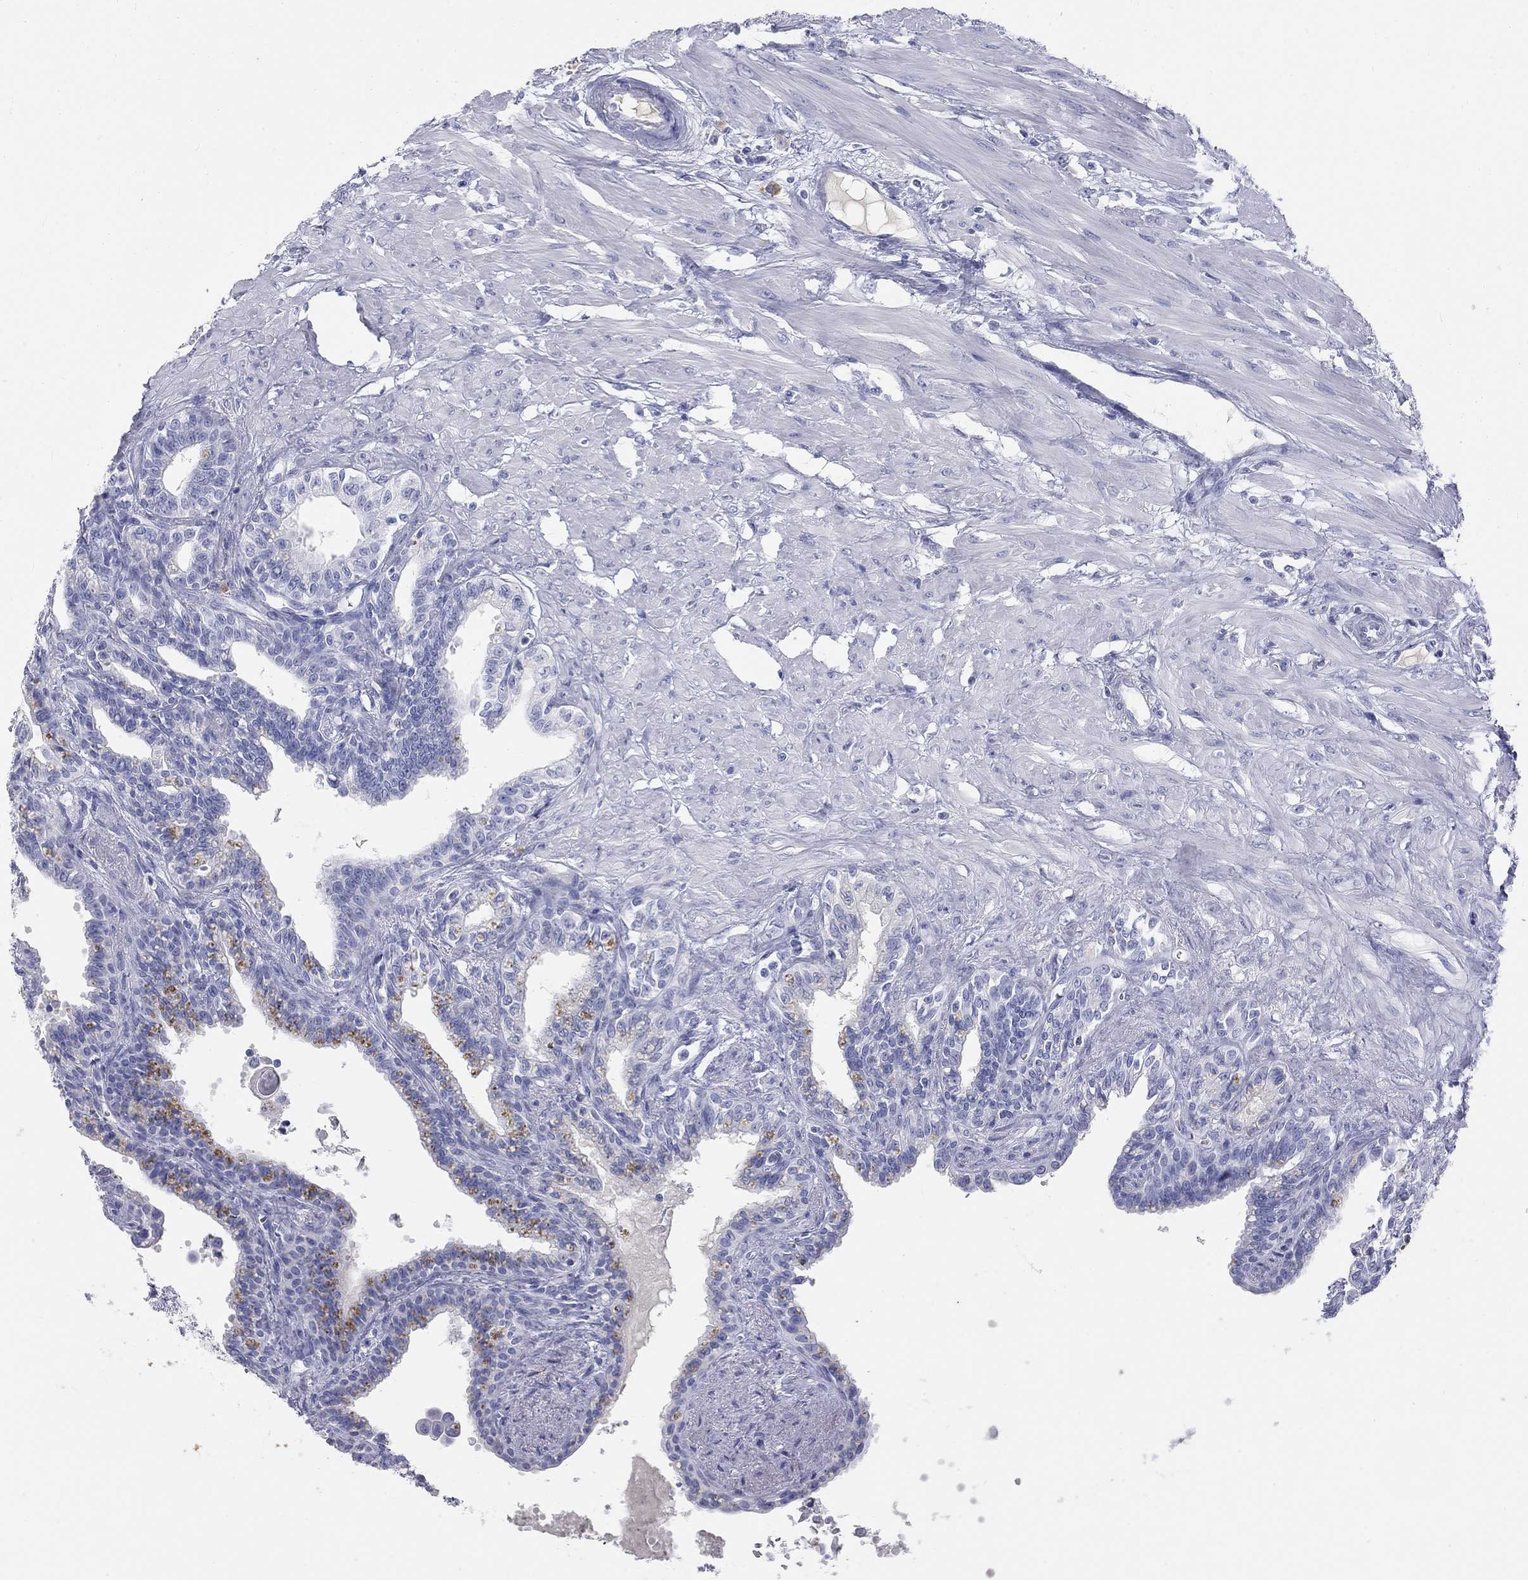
{"staining": {"intensity": "negative", "quantity": "none", "location": "none"}, "tissue": "seminal vesicle", "cell_type": "Glandular cells", "image_type": "normal", "snomed": [{"axis": "morphology", "description": "Normal tissue, NOS"}, {"axis": "morphology", "description": "Urothelial carcinoma, NOS"}, {"axis": "topography", "description": "Urinary bladder"}, {"axis": "topography", "description": "Seminal veicle"}], "caption": "High power microscopy histopathology image of an IHC micrograph of unremarkable seminal vesicle, revealing no significant staining in glandular cells.", "gene": "PHOX2B", "patient": {"sex": "male", "age": 76}}